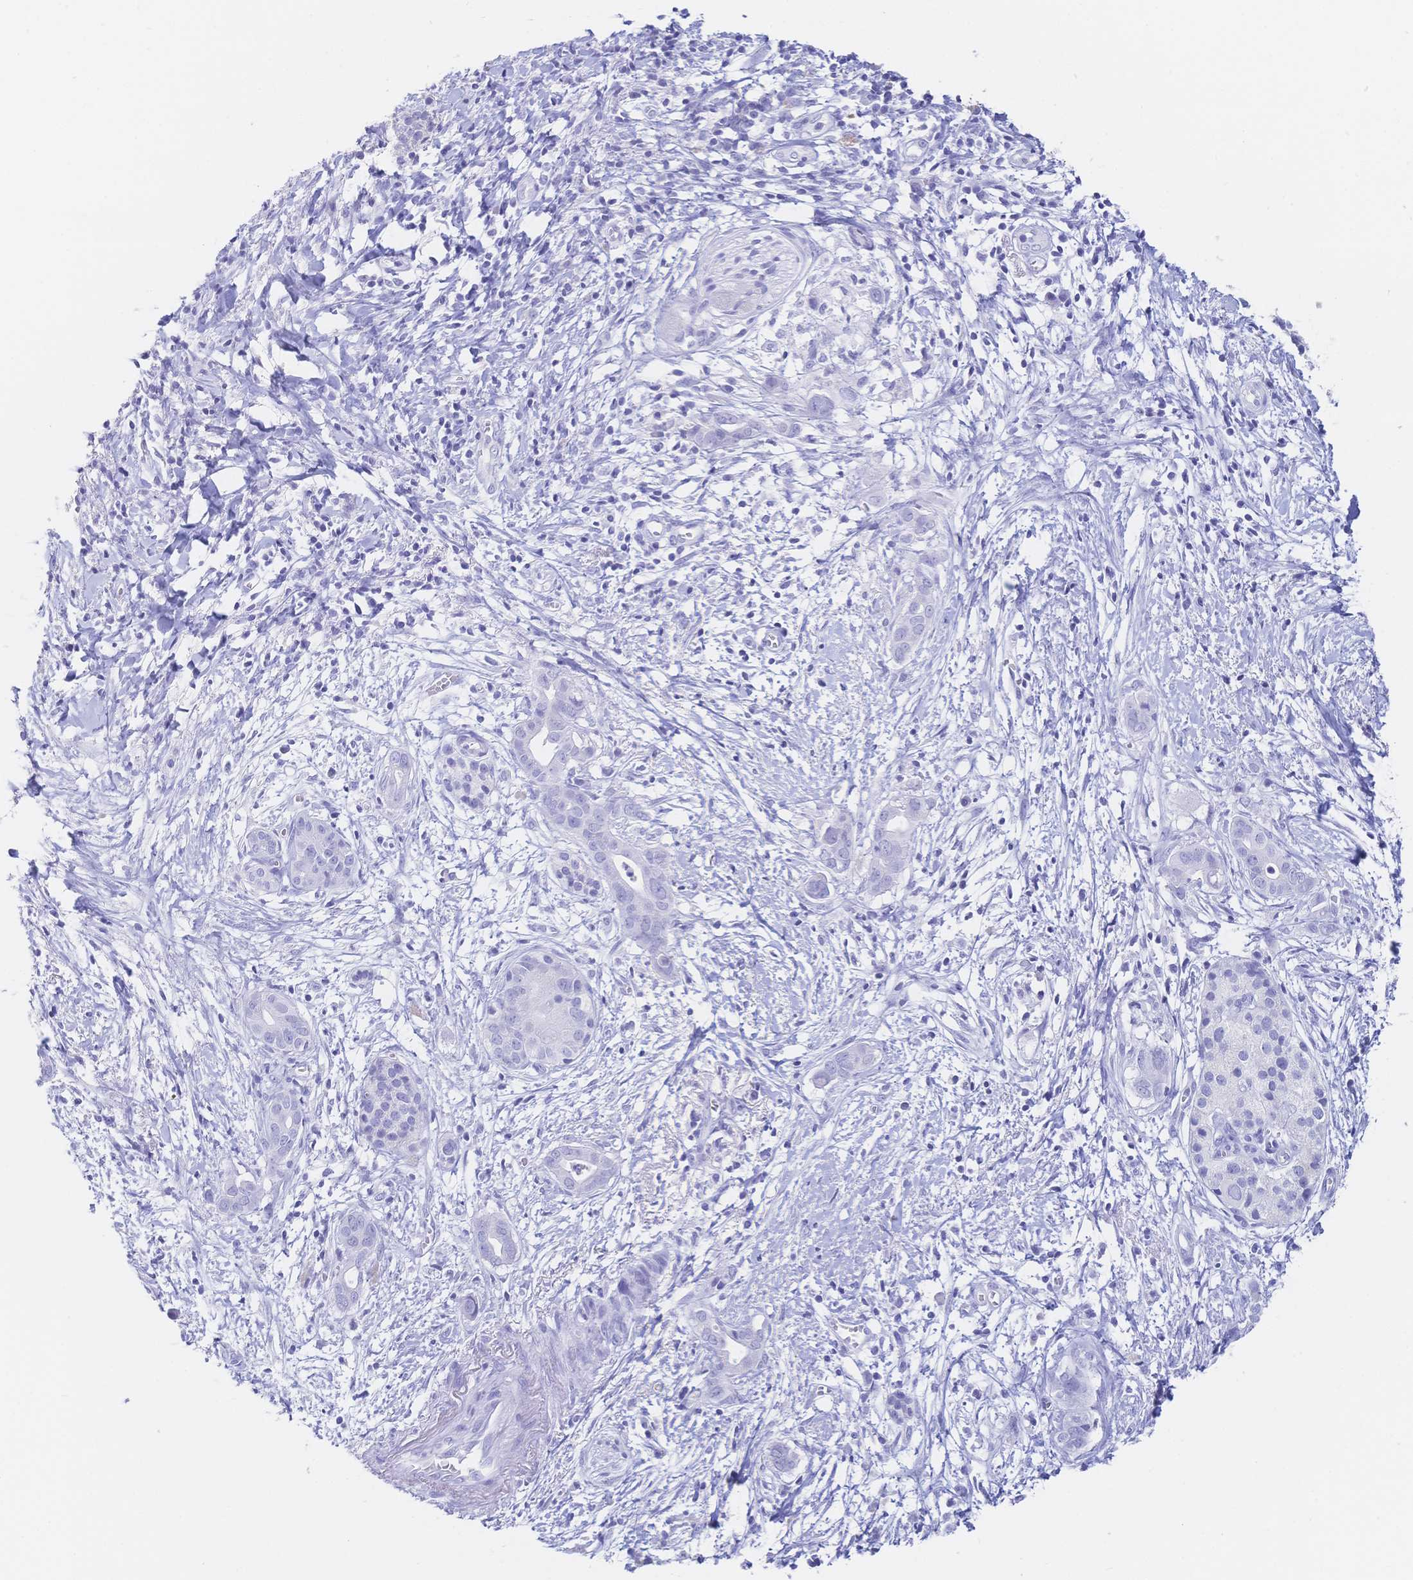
{"staining": {"intensity": "negative", "quantity": "none", "location": "none"}, "tissue": "pancreatic cancer", "cell_type": "Tumor cells", "image_type": "cancer", "snomed": [{"axis": "morphology", "description": "Adenocarcinoma, NOS"}, {"axis": "topography", "description": "Pancreas"}], "caption": "Tumor cells are negative for protein expression in human pancreatic cancer (adenocarcinoma).", "gene": "MEP1B", "patient": {"sex": "male", "age": 61}}